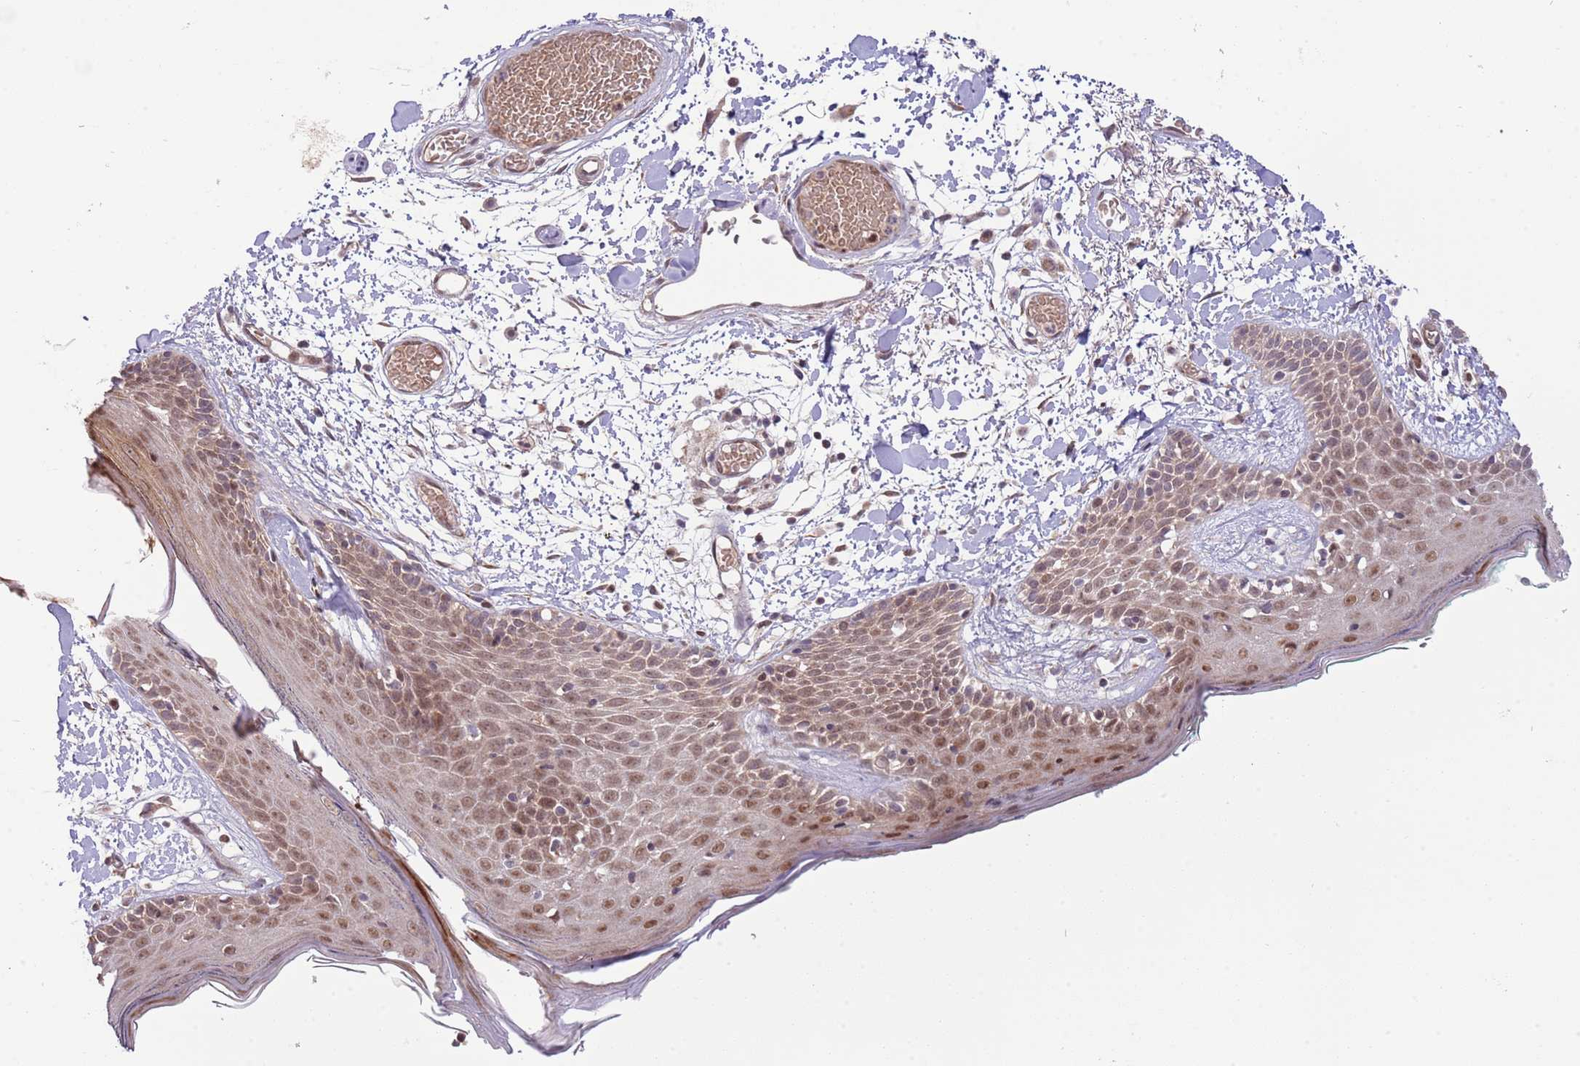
{"staining": {"intensity": "weak", "quantity": "<25%", "location": "cytoplasmic/membranous"}, "tissue": "skin", "cell_type": "Fibroblasts", "image_type": "normal", "snomed": [{"axis": "morphology", "description": "Normal tissue, NOS"}, {"axis": "topography", "description": "Skin"}], "caption": "IHC histopathology image of benign human skin stained for a protein (brown), which reveals no staining in fibroblasts. Brightfield microscopy of IHC stained with DAB (3,3'-diaminobenzidine) (brown) and hematoxylin (blue), captured at high magnification.", "gene": "CHD1", "patient": {"sex": "male", "age": 79}}